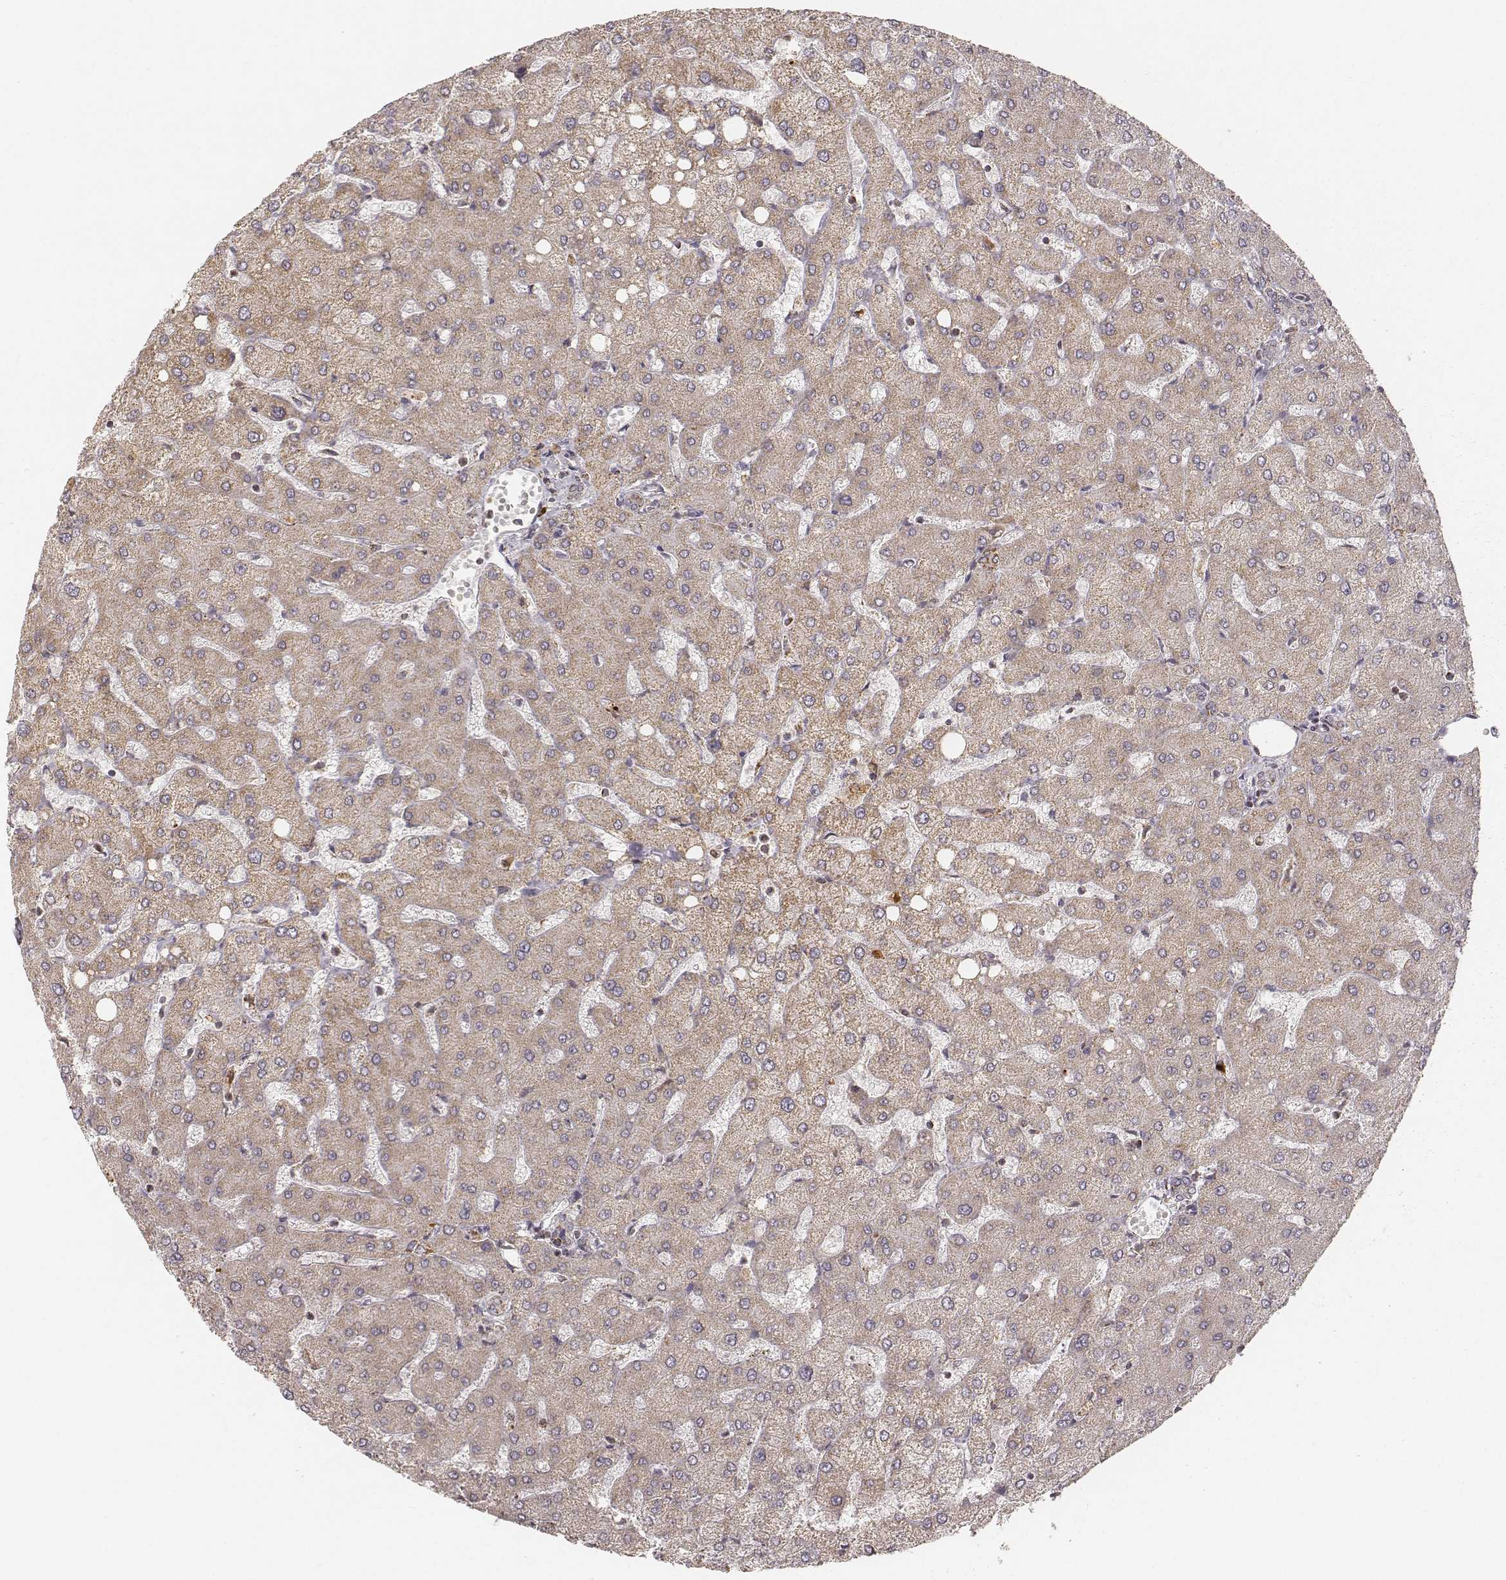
{"staining": {"intensity": "weak", "quantity": "<25%", "location": "cytoplasmic/membranous"}, "tissue": "liver", "cell_type": "Hepatocytes", "image_type": "normal", "snomed": [{"axis": "morphology", "description": "Normal tissue, NOS"}, {"axis": "topography", "description": "Liver"}], "caption": "Hepatocytes are negative for brown protein staining in benign liver. Nuclei are stained in blue.", "gene": "CS", "patient": {"sex": "female", "age": 54}}